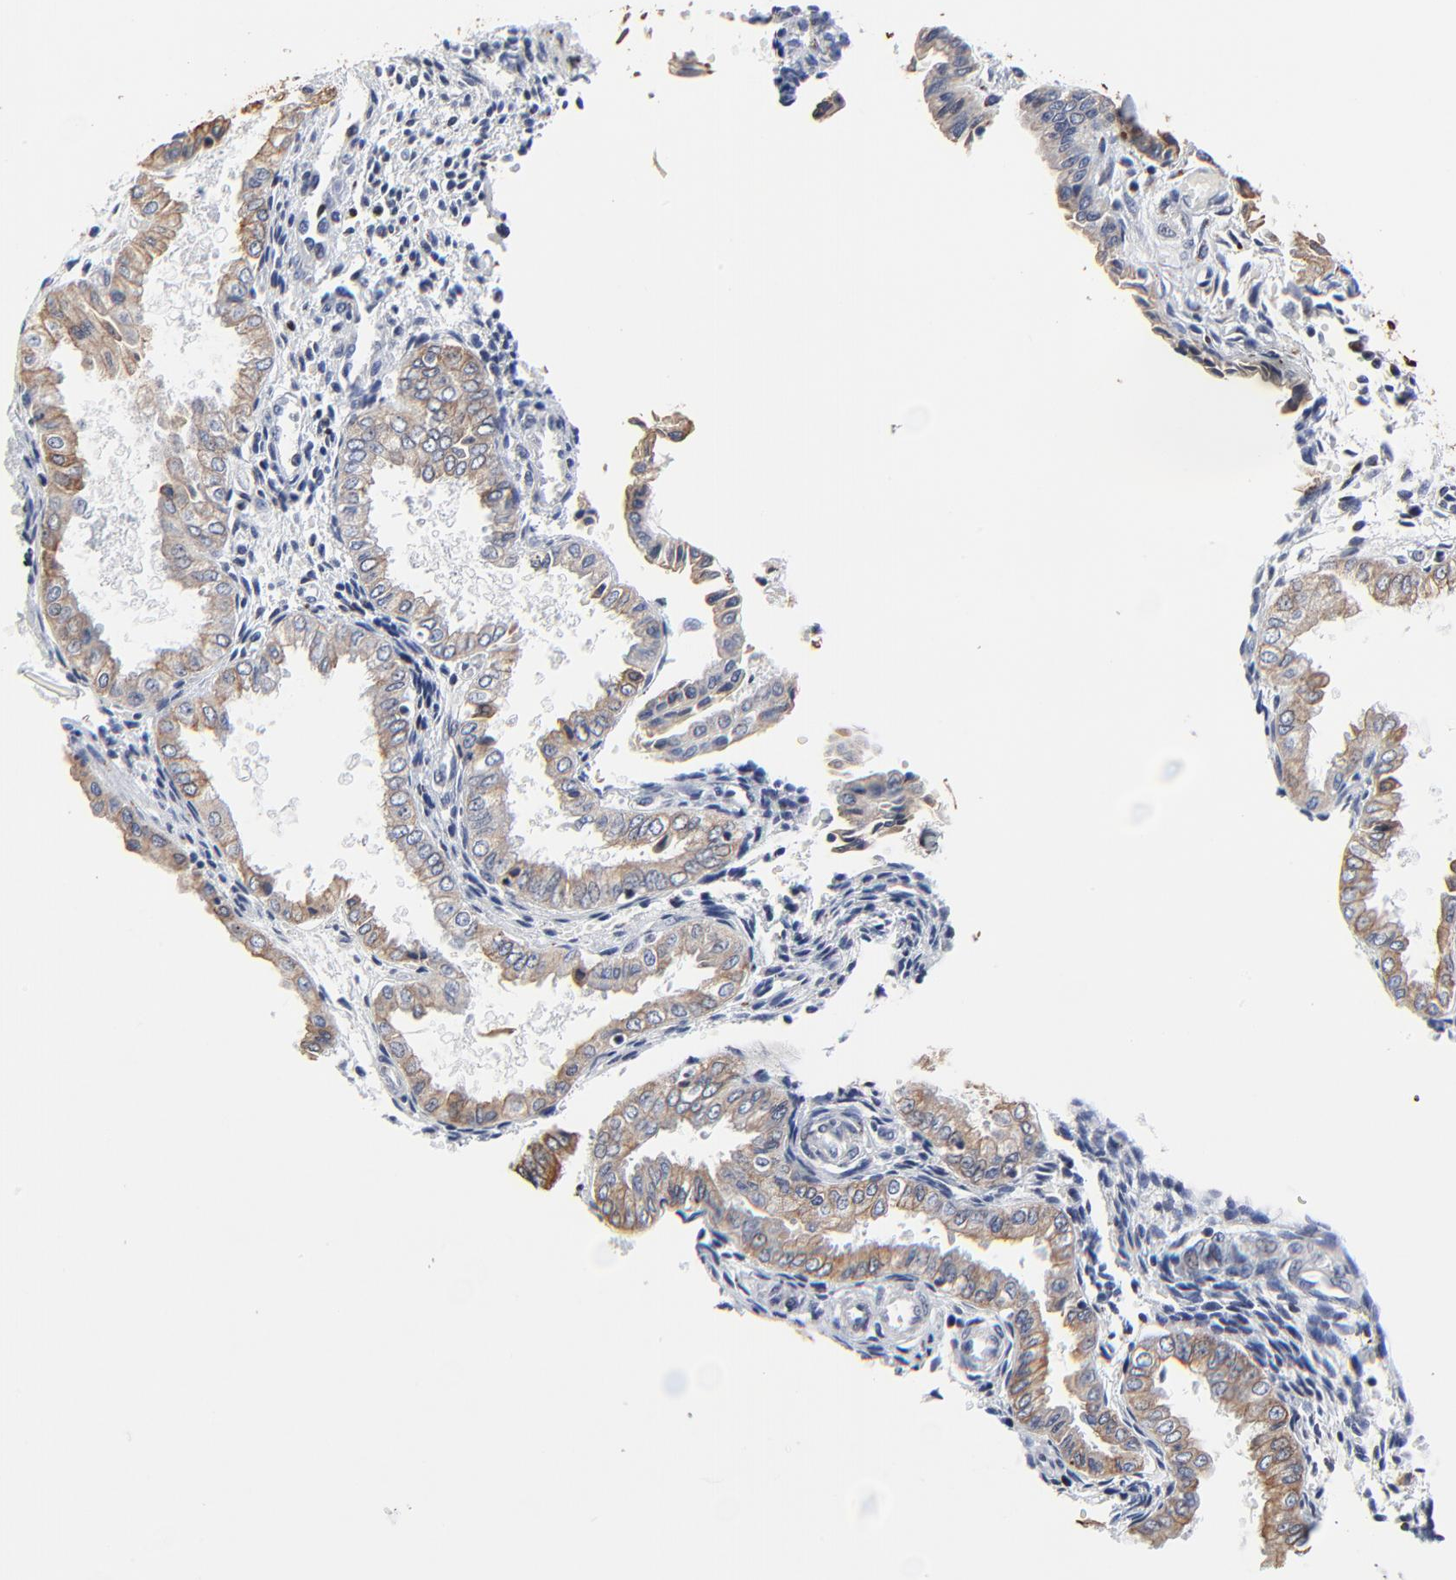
{"staining": {"intensity": "negative", "quantity": "none", "location": "none"}, "tissue": "endometrium", "cell_type": "Cells in endometrial stroma", "image_type": "normal", "snomed": [{"axis": "morphology", "description": "Normal tissue, NOS"}, {"axis": "topography", "description": "Endometrium"}], "caption": "Endometrium was stained to show a protein in brown. There is no significant positivity in cells in endometrial stroma. (IHC, brightfield microscopy, high magnification).", "gene": "LNX1", "patient": {"sex": "female", "age": 33}}